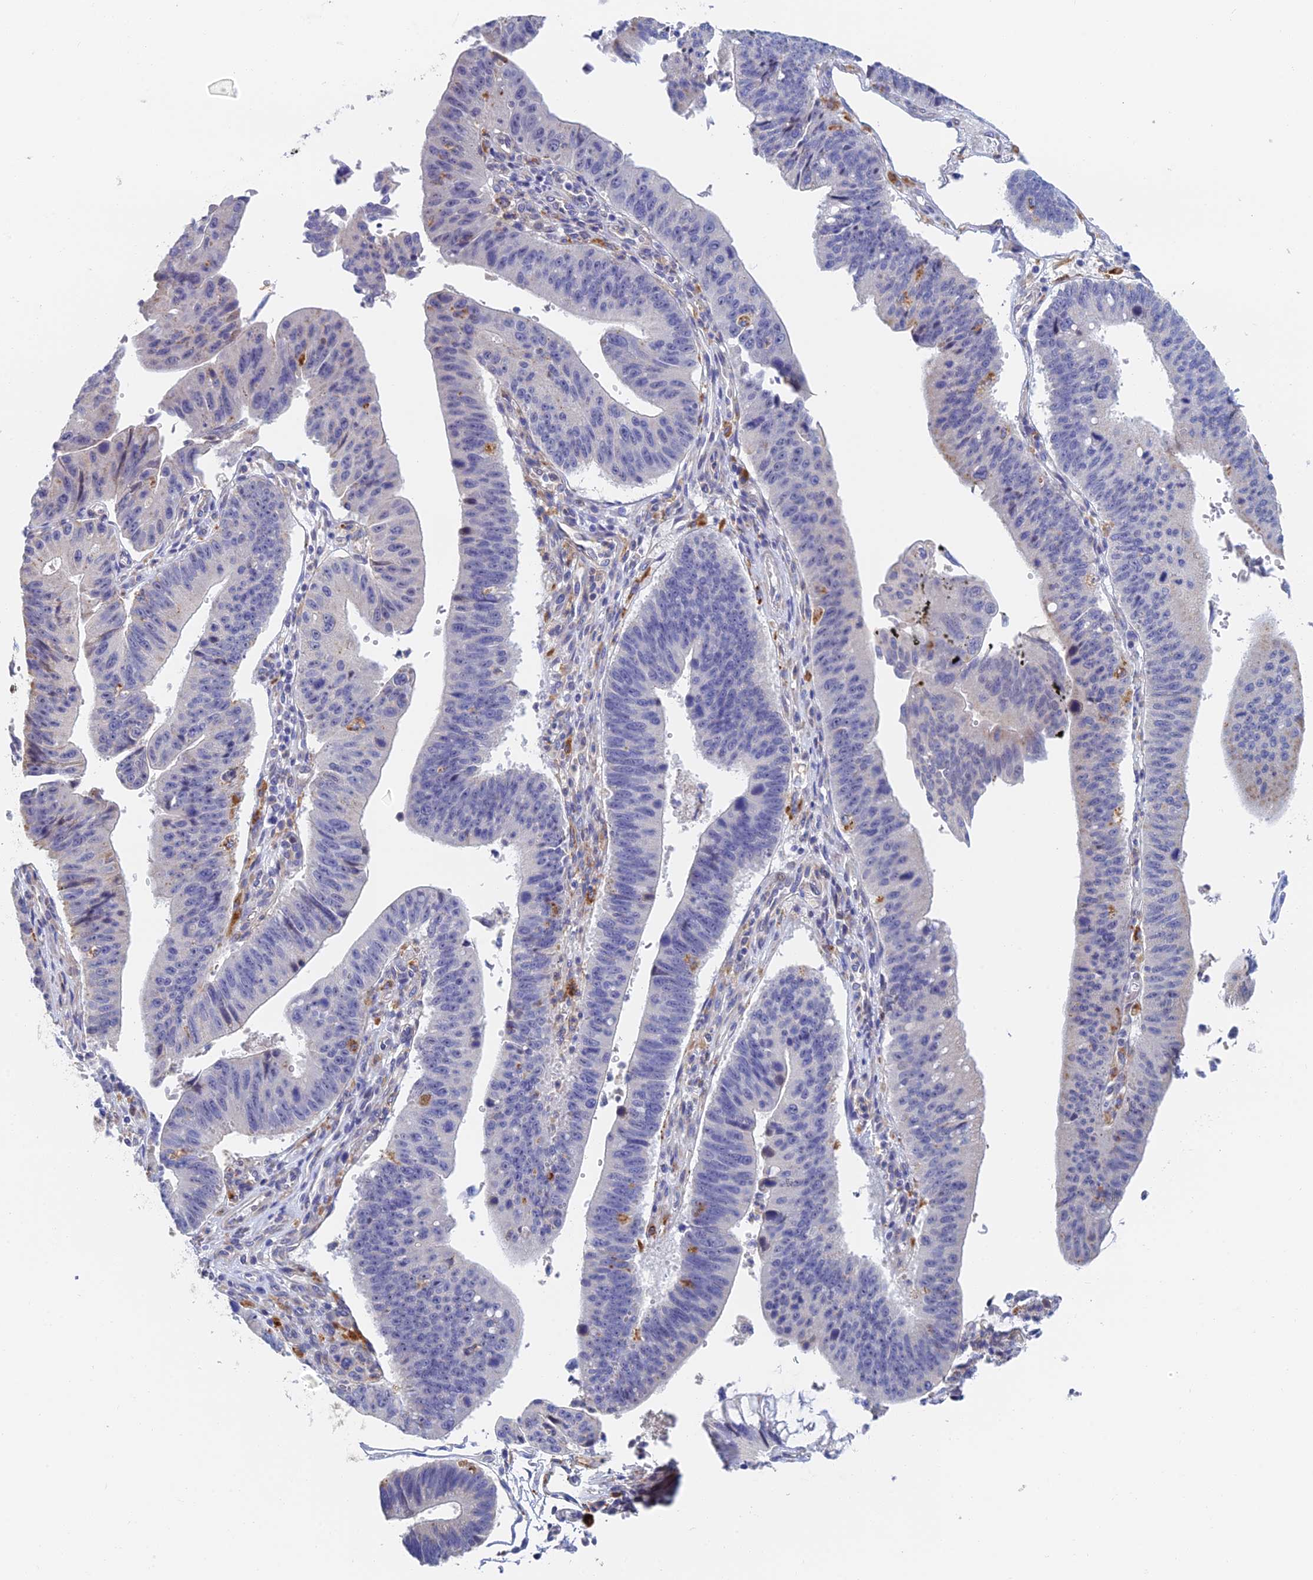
{"staining": {"intensity": "negative", "quantity": "none", "location": "none"}, "tissue": "stomach cancer", "cell_type": "Tumor cells", "image_type": "cancer", "snomed": [{"axis": "morphology", "description": "Adenocarcinoma, NOS"}, {"axis": "topography", "description": "Stomach"}], "caption": "Tumor cells are negative for brown protein staining in stomach cancer (adenocarcinoma).", "gene": "RPGRIP1L", "patient": {"sex": "male", "age": 59}}